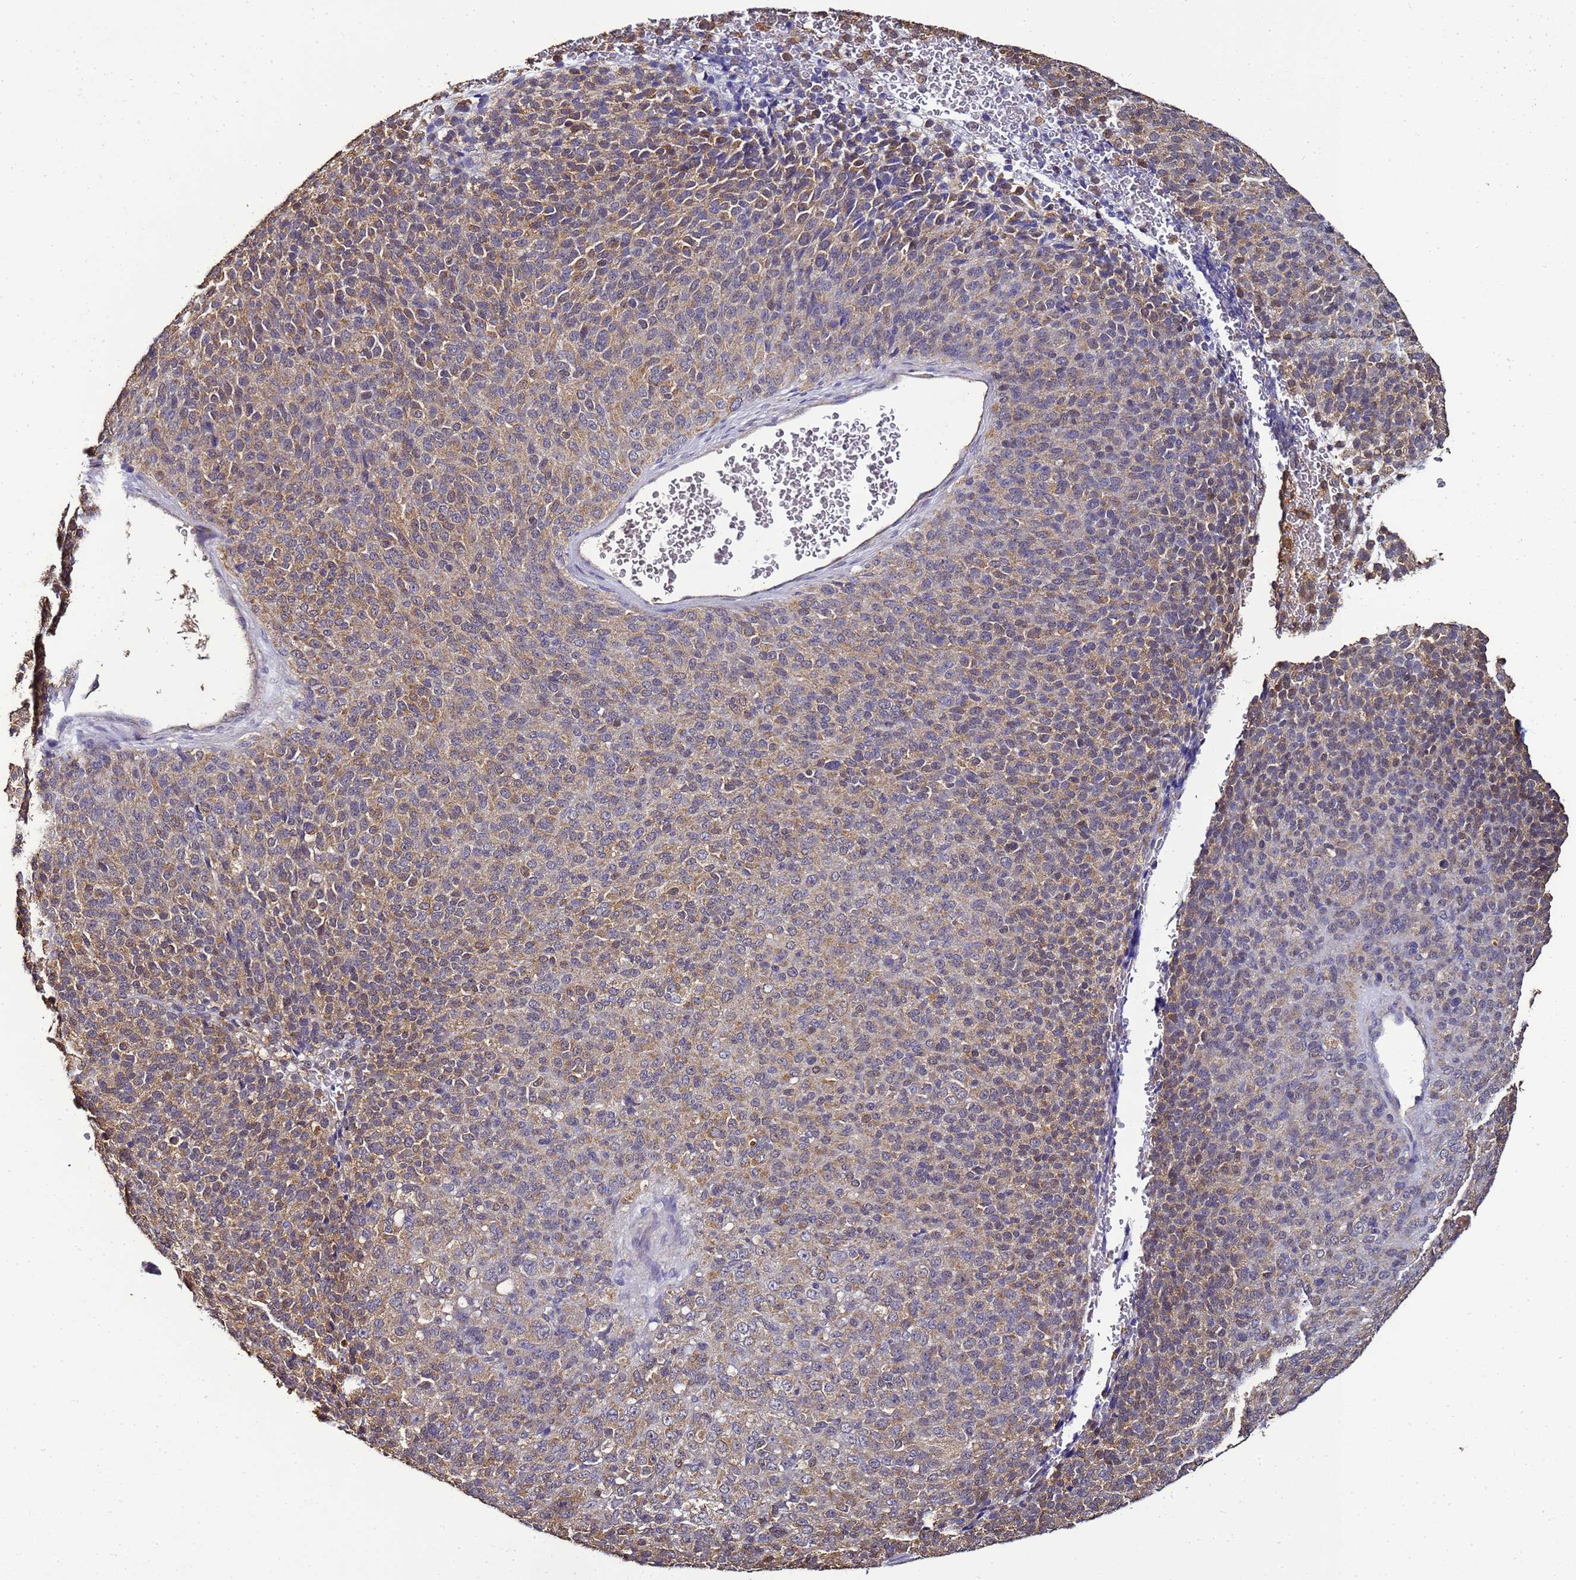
{"staining": {"intensity": "moderate", "quantity": ">75%", "location": "cytoplasmic/membranous"}, "tissue": "melanoma", "cell_type": "Tumor cells", "image_type": "cancer", "snomed": [{"axis": "morphology", "description": "Malignant melanoma, Metastatic site"}, {"axis": "topography", "description": "Brain"}], "caption": "A brown stain shows moderate cytoplasmic/membranous positivity of a protein in human malignant melanoma (metastatic site) tumor cells.", "gene": "ENOPH1", "patient": {"sex": "female", "age": 56}}